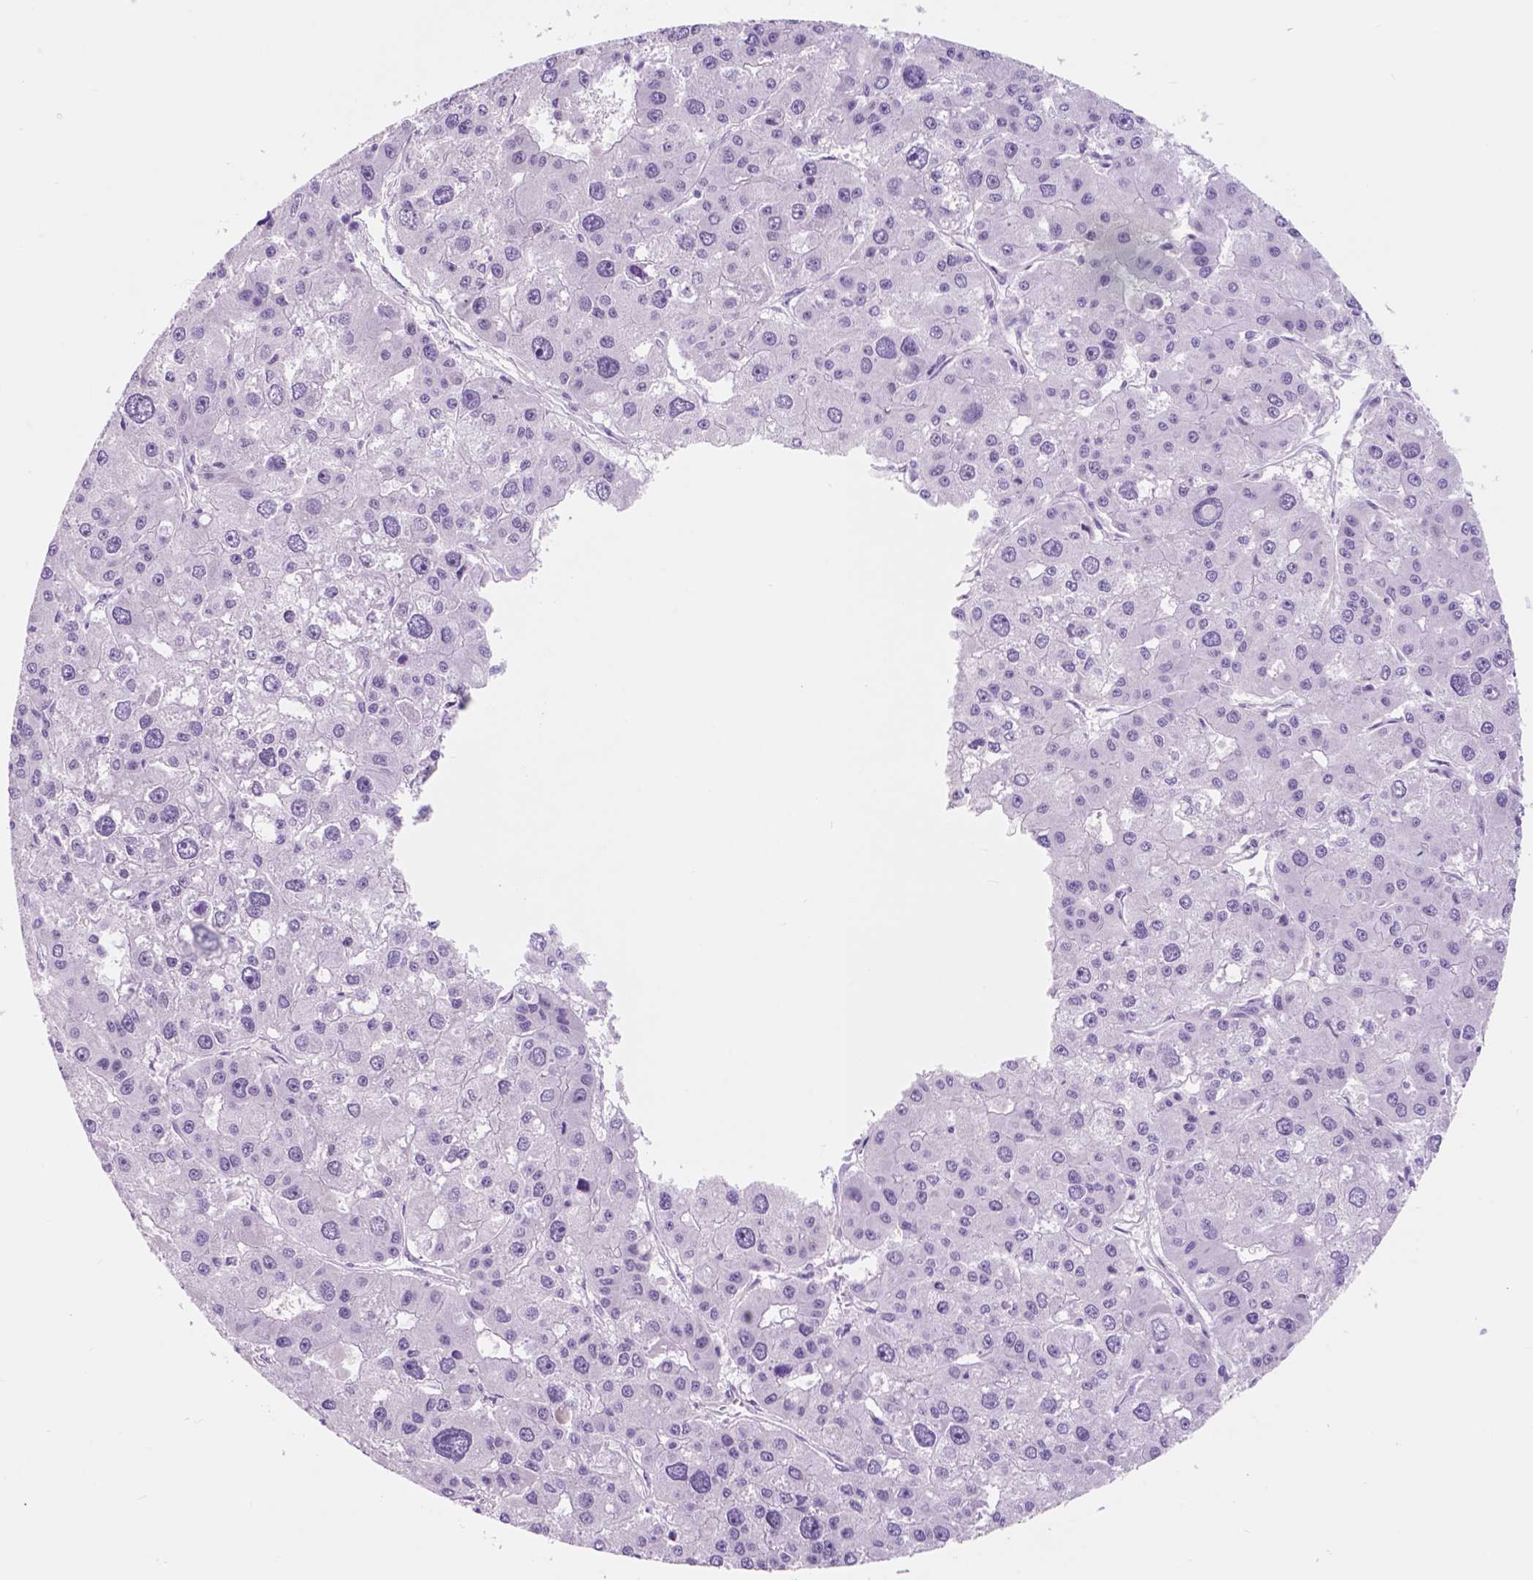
{"staining": {"intensity": "negative", "quantity": "none", "location": "none"}, "tissue": "liver cancer", "cell_type": "Tumor cells", "image_type": "cancer", "snomed": [{"axis": "morphology", "description": "Carcinoma, Hepatocellular, NOS"}, {"axis": "topography", "description": "Liver"}], "caption": "This is an IHC photomicrograph of liver hepatocellular carcinoma. There is no expression in tumor cells.", "gene": "CUZD1", "patient": {"sex": "male", "age": 73}}